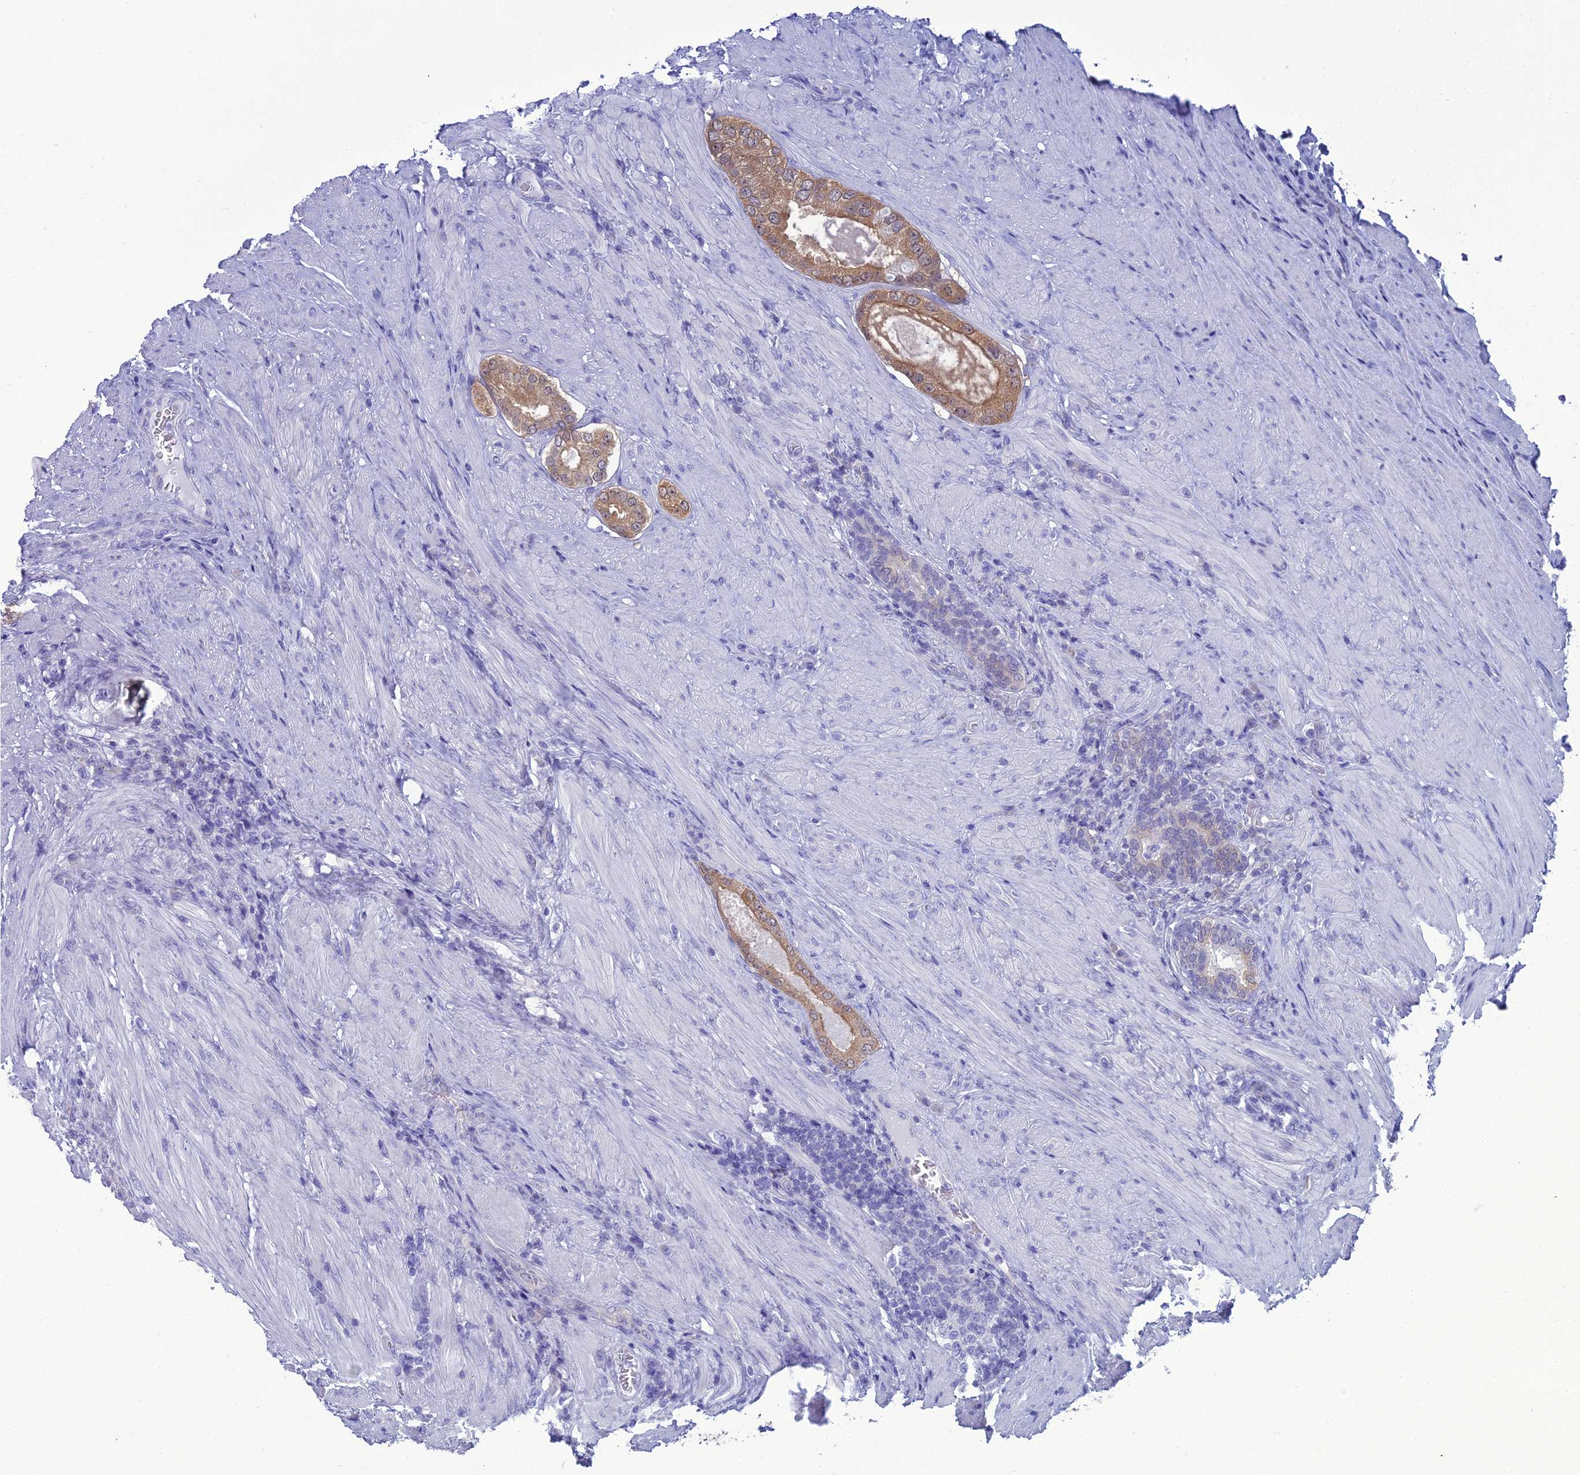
{"staining": {"intensity": "moderate", "quantity": "<25%", "location": "cytoplasmic/membranous"}, "tissue": "prostate cancer", "cell_type": "Tumor cells", "image_type": "cancer", "snomed": [{"axis": "morphology", "description": "Adenocarcinoma, Low grade"}, {"axis": "topography", "description": "Prostate"}], "caption": "Protein expression by immunohistochemistry displays moderate cytoplasmic/membranous expression in about <25% of tumor cells in low-grade adenocarcinoma (prostate). (brown staining indicates protein expression, while blue staining denotes nuclei).", "gene": "GNPNAT1", "patient": {"sex": "male", "age": 68}}